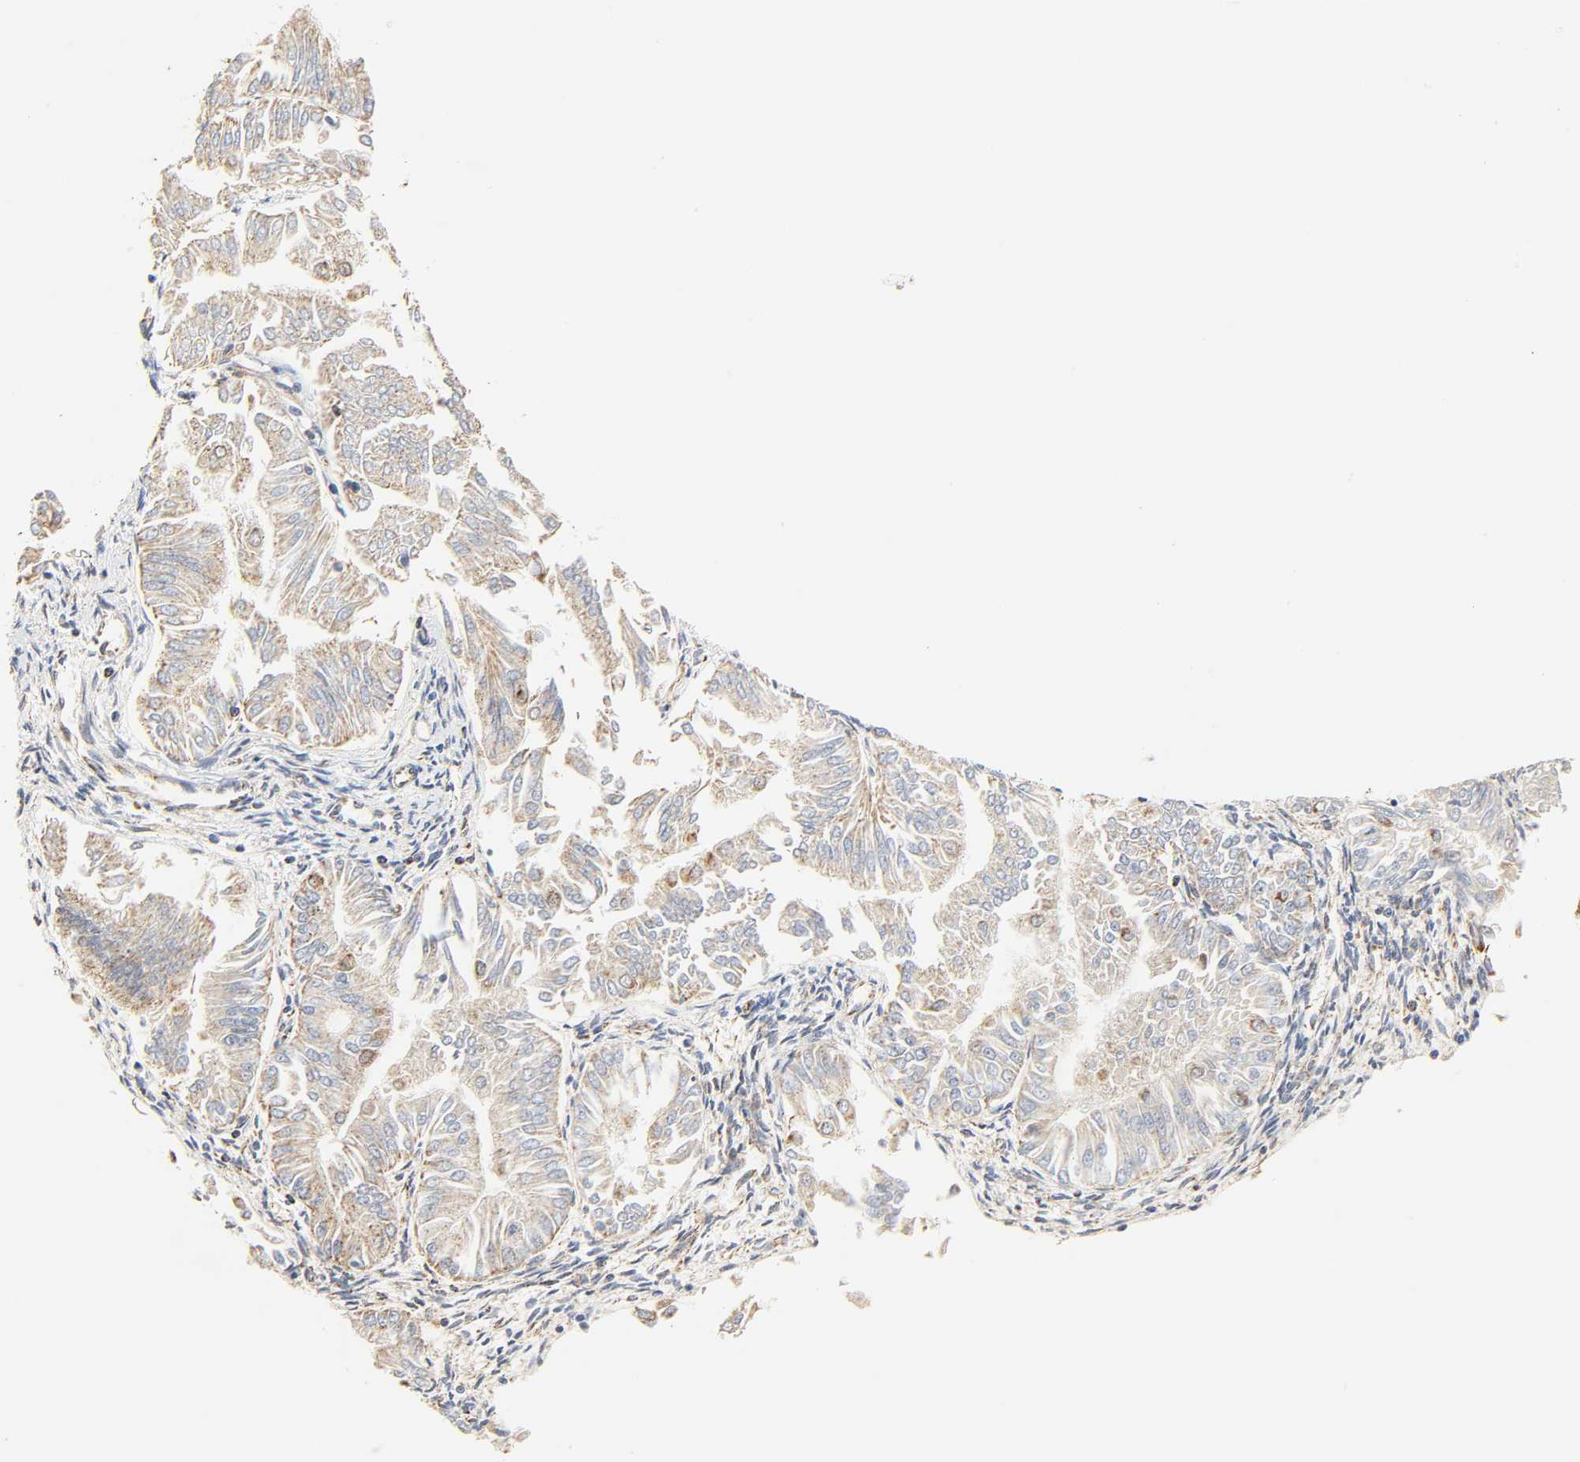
{"staining": {"intensity": "moderate", "quantity": ">75%", "location": "cytoplasmic/membranous"}, "tissue": "endometrial cancer", "cell_type": "Tumor cells", "image_type": "cancer", "snomed": [{"axis": "morphology", "description": "Adenocarcinoma, NOS"}, {"axis": "topography", "description": "Endometrium"}], "caption": "About >75% of tumor cells in endometrial adenocarcinoma demonstrate moderate cytoplasmic/membranous protein staining as visualized by brown immunohistochemical staining.", "gene": "ZMAT5", "patient": {"sex": "female", "age": 53}}